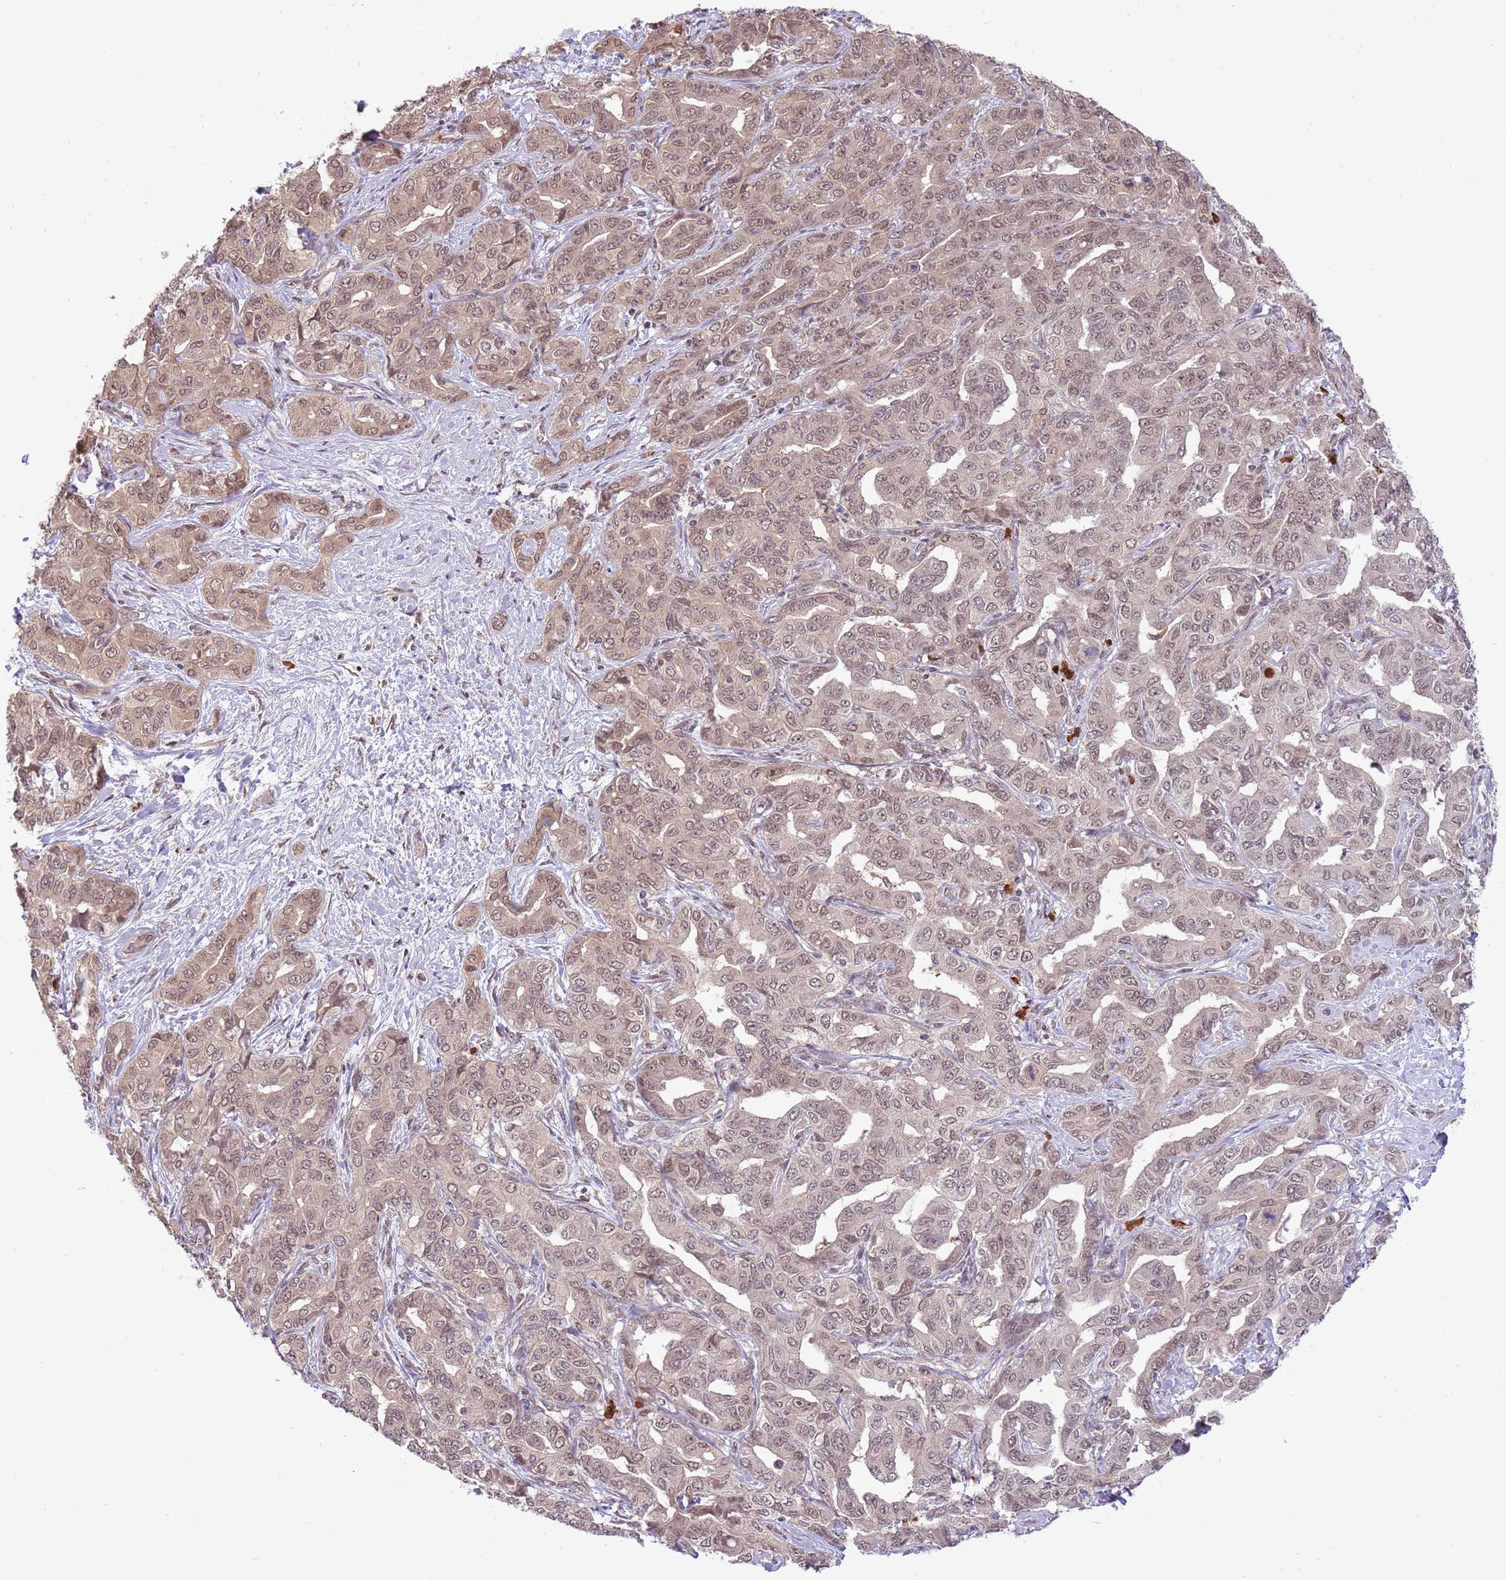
{"staining": {"intensity": "weak", "quantity": ">75%", "location": "cytoplasmic/membranous,nuclear"}, "tissue": "liver cancer", "cell_type": "Tumor cells", "image_type": "cancer", "snomed": [{"axis": "morphology", "description": "Cholangiocarcinoma"}, {"axis": "topography", "description": "Liver"}], "caption": "An immunohistochemistry (IHC) micrograph of tumor tissue is shown. Protein staining in brown highlights weak cytoplasmic/membranous and nuclear positivity in liver cholangiocarcinoma within tumor cells.", "gene": "AMIGO1", "patient": {"sex": "male", "age": 59}}